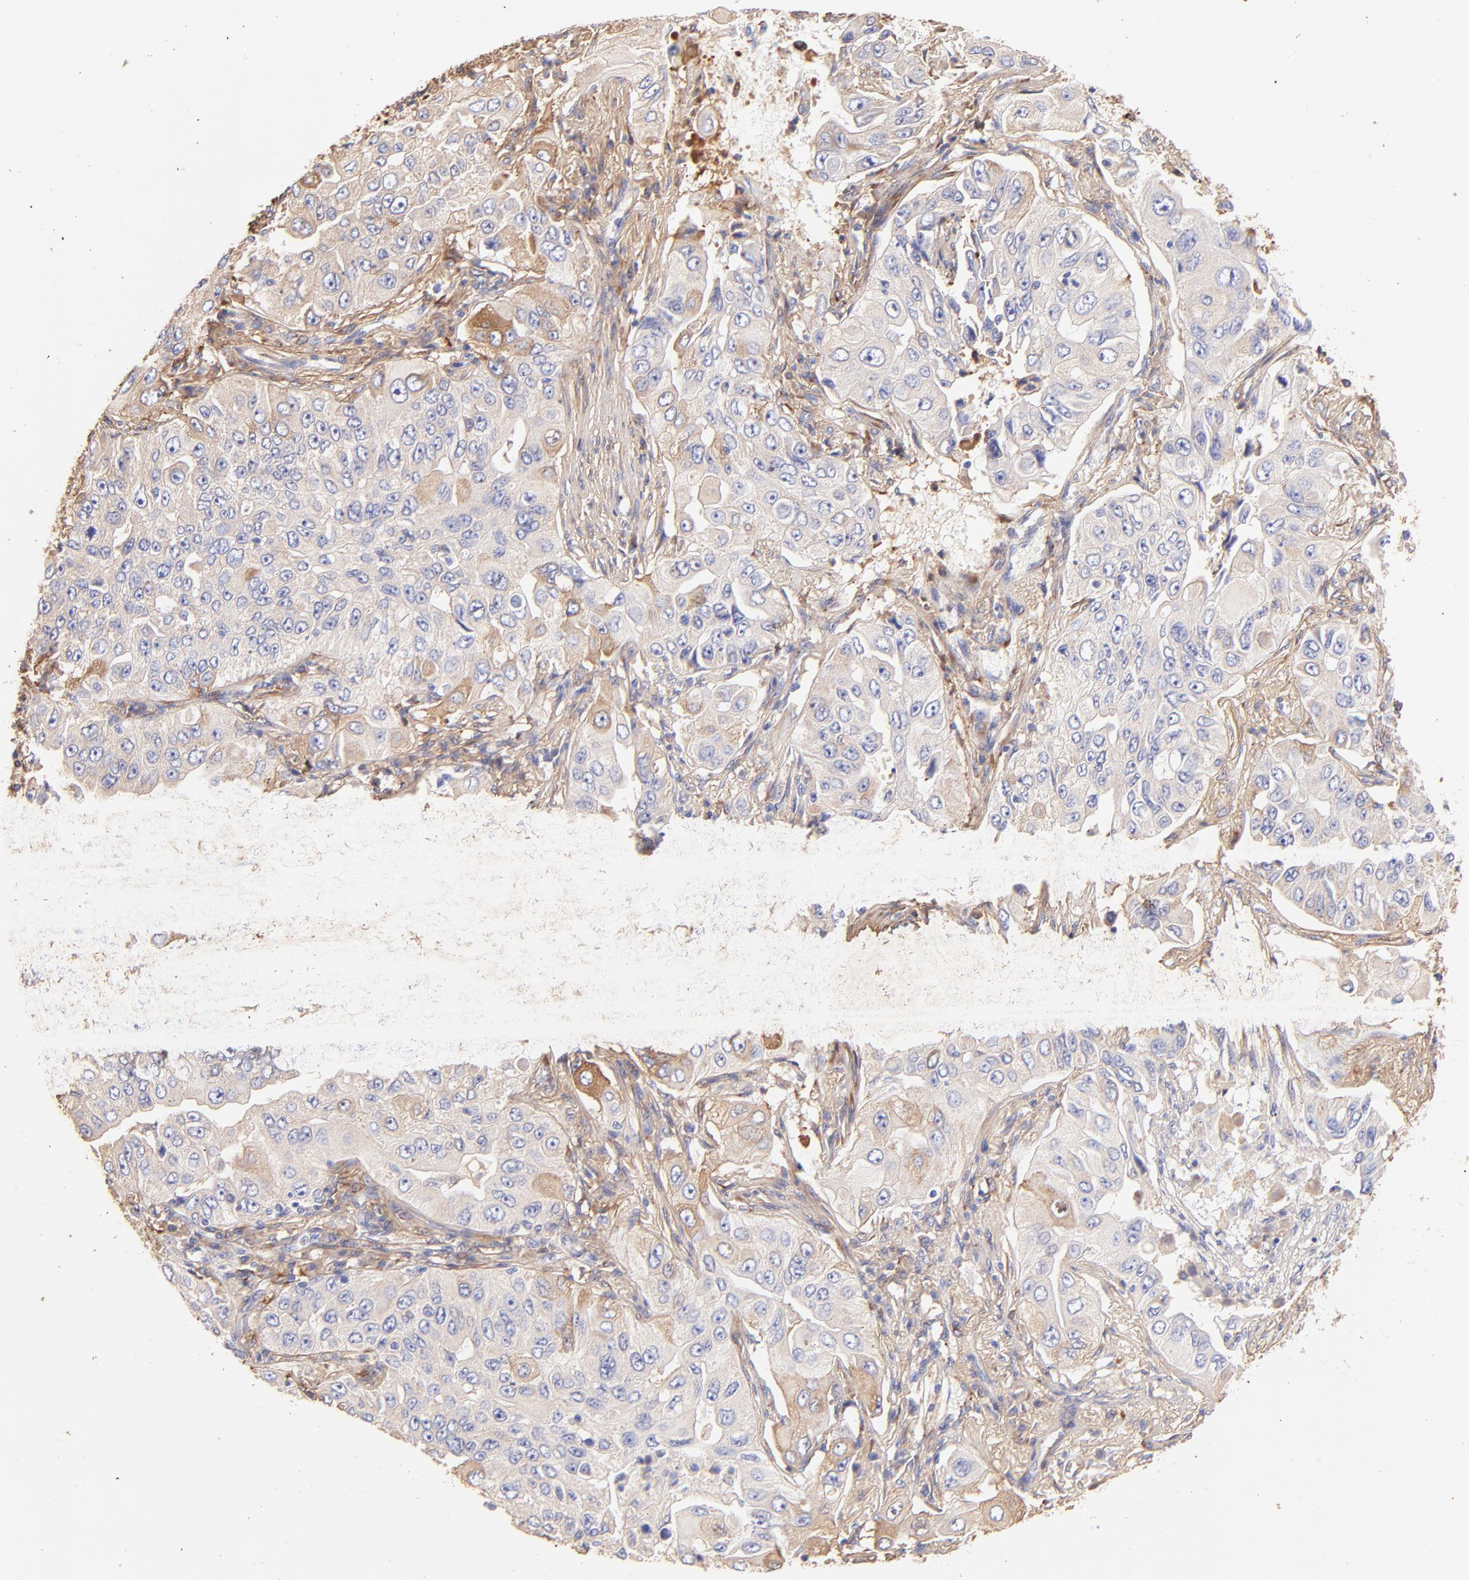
{"staining": {"intensity": "moderate", "quantity": "<25%", "location": "cytoplasmic/membranous"}, "tissue": "lung cancer", "cell_type": "Tumor cells", "image_type": "cancer", "snomed": [{"axis": "morphology", "description": "Adenocarcinoma, NOS"}, {"axis": "topography", "description": "Lung"}], "caption": "Adenocarcinoma (lung) was stained to show a protein in brown. There is low levels of moderate cytoplasmic/membranous staining in approximately <25% of tumor cells. Immunohistochemistry stains the protein in brown and the nuclei are stained blue.", "gene": "BGN", "patient": {"sex": "male", "age": 84}}